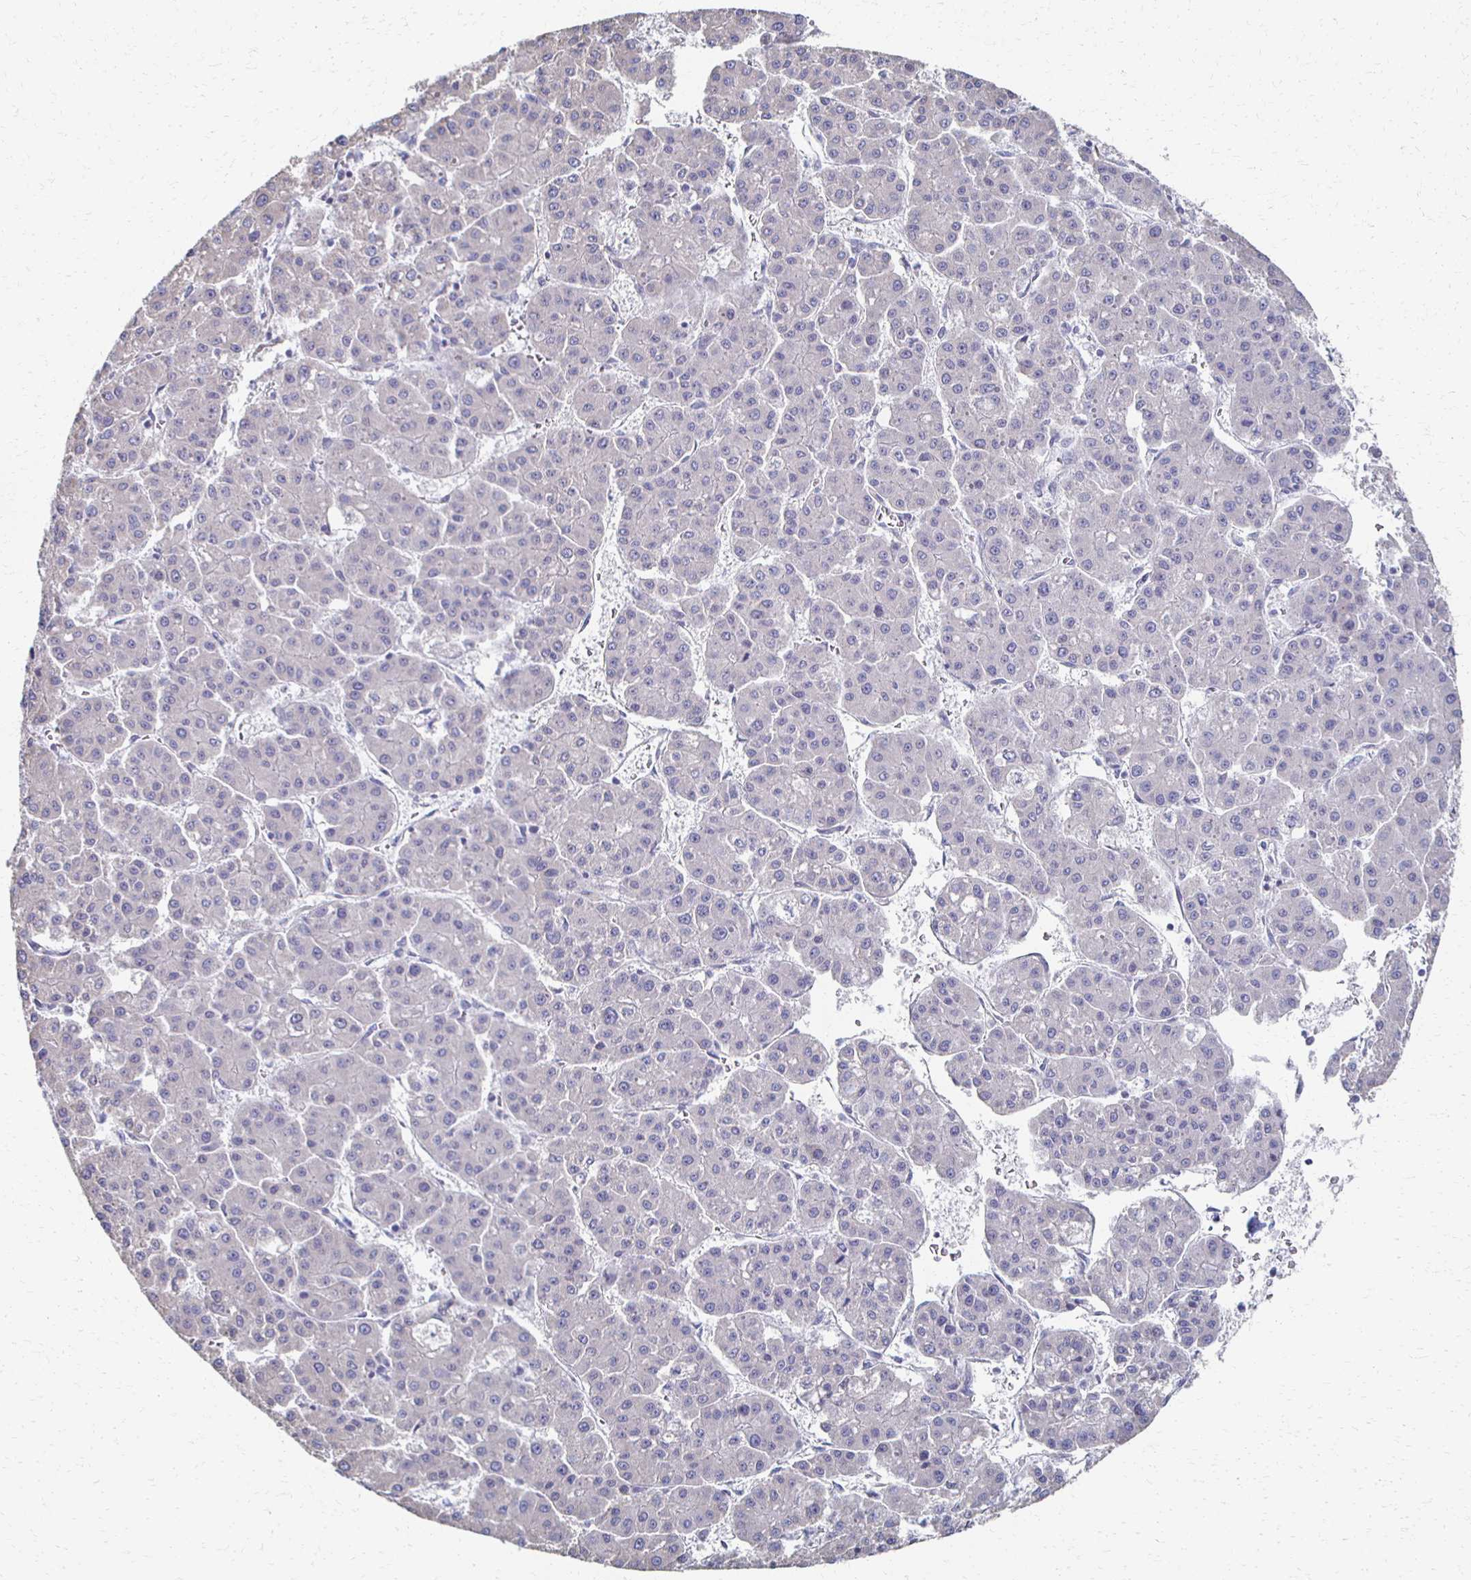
{"staining": {"intensity": "negative", "quantity": "none", "location": "none"}, "tissue": "liver cancer", "cell_type": "Tumor cells", "image_type": "cancer", "snomed": [{"axis": "morphology", "description": "Carcinoma, Hepatocellular, NOS"}, {"axis": "topography", "description": "Liver"}], "caption": "The photomicrograph demonstrates no significant positivity in tumor cells of liver cancer (hepatocellular carcinoma). Brightfield microscopy of immunohistochemistry (IHC) stained with DAB (3,3'-diaminobenzidine) (brown) and hematoxylin (blue), captured at high magnification.", "gene": "ATP1A3", "patient": {"sex": "male", "age": 73}}